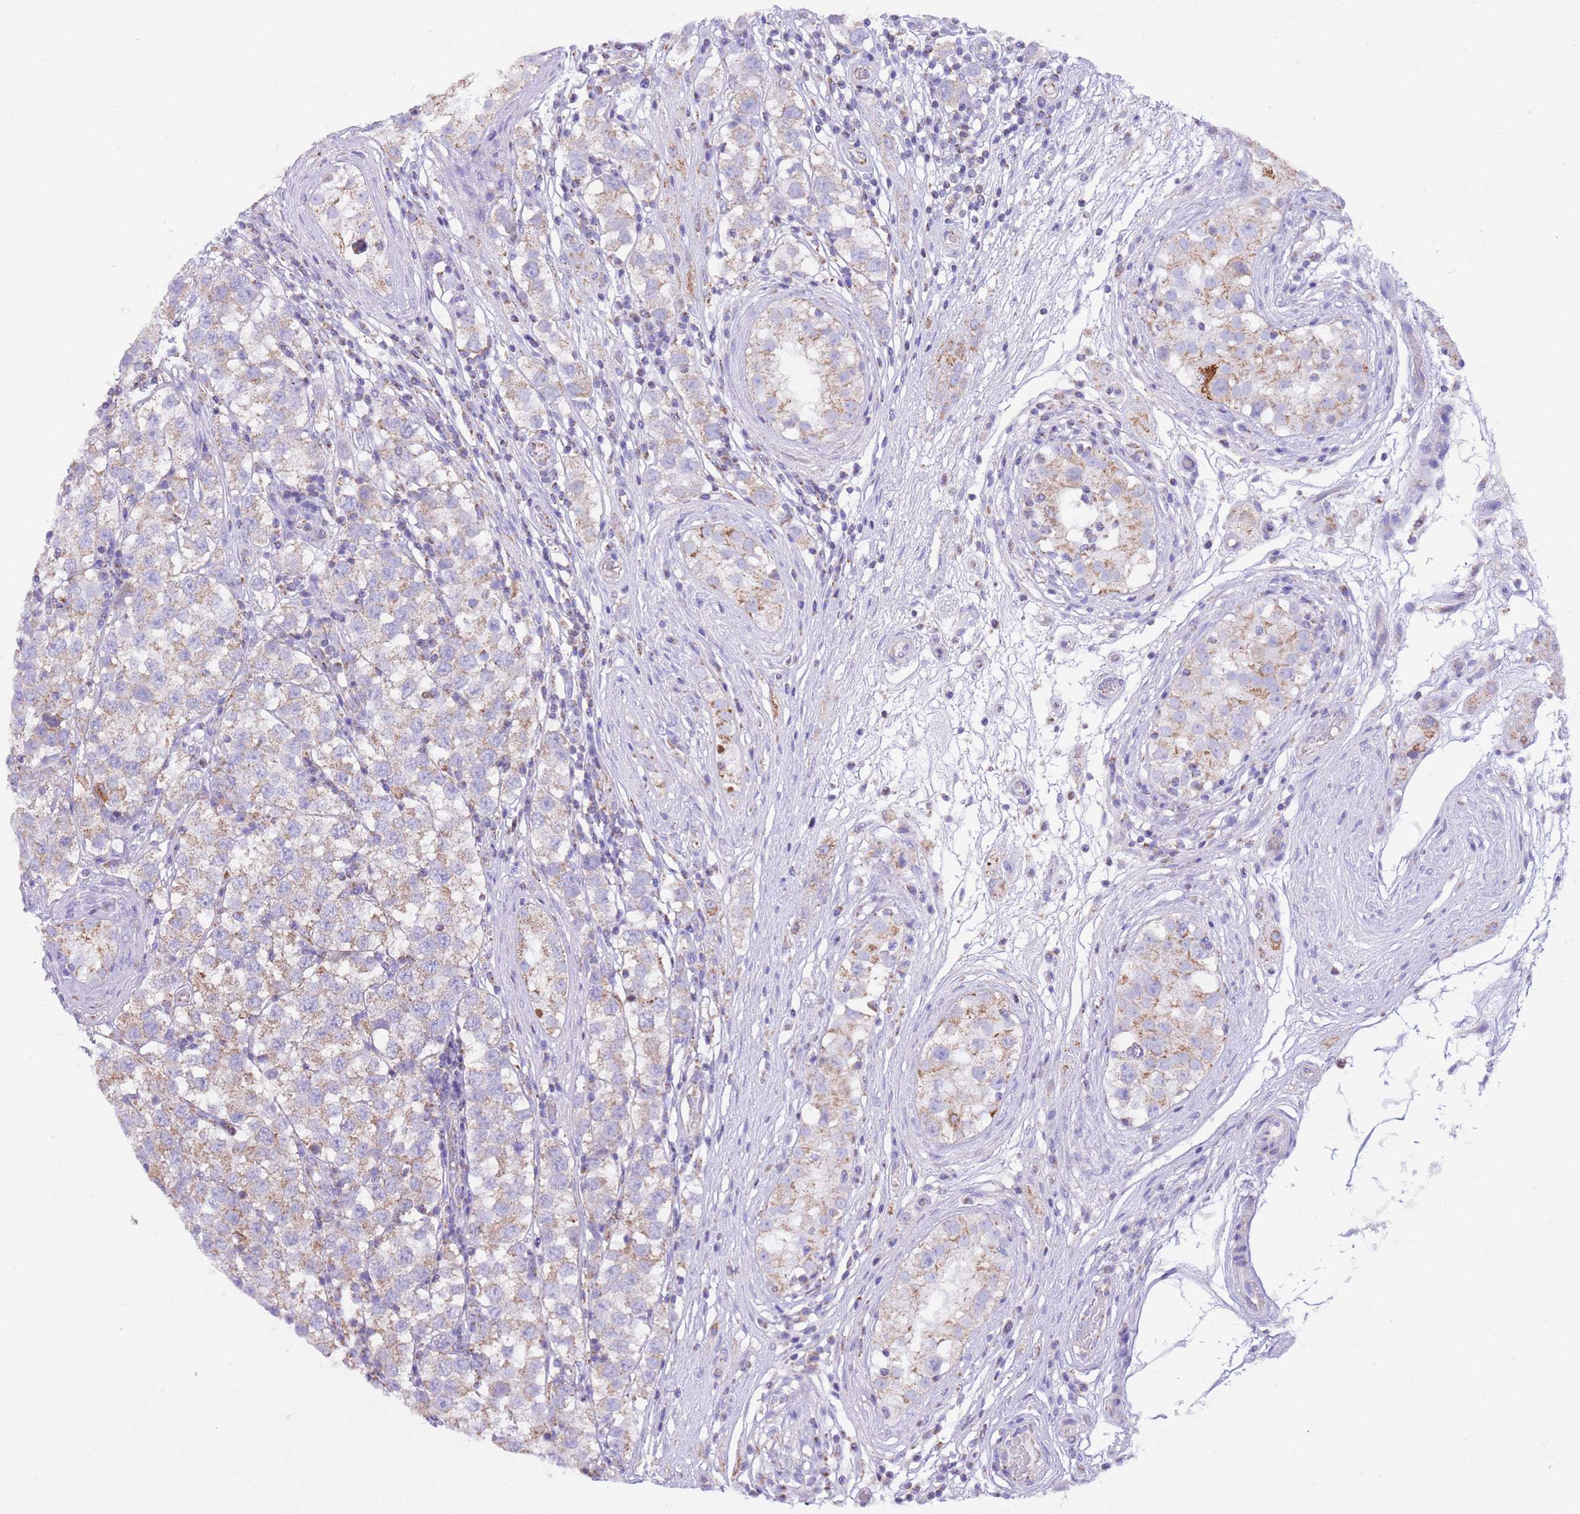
{"staining": {"intensity": "weak", "quantity": "25%-75%", "location": "cytoplasmic/membranous"}, "tissue": "testis cancer", "cell_type": "Tumor cells", "image_type": "cancer", "snomed": [{"axis": "morphology", "description": "Seminoma, NOS"}, {"axis": "topography", "description": "Testis"}], "caption": "Testis cancer stained for a protein (brown) shows weak cytoplasmic/membranous positive positivity in about 25%-75% of tumor cells.", "gene": "TEKTIP1", "patient": {"sex": "male", "age": 34}}